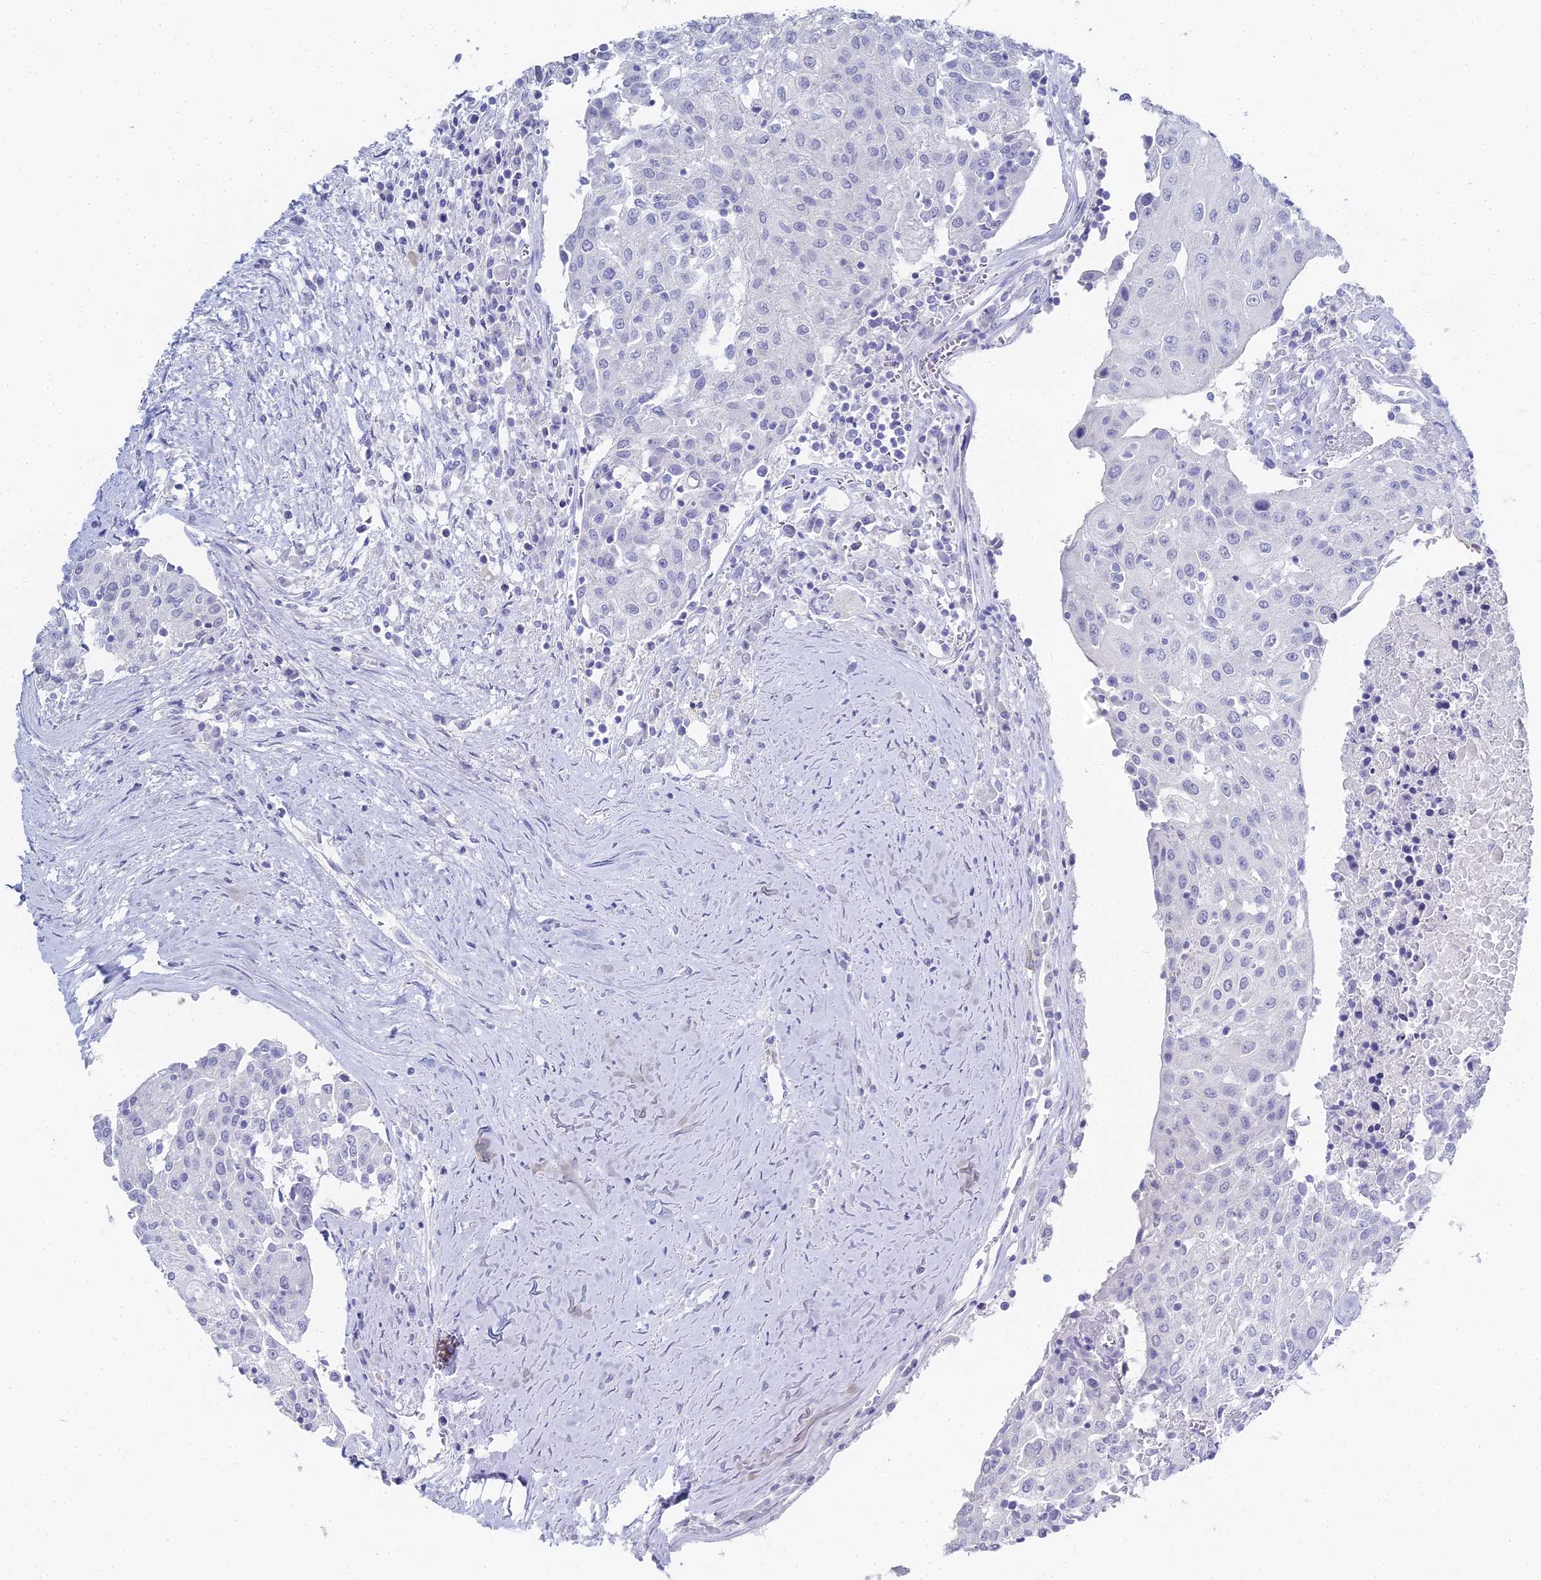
{"staining": {"intensity": "negative", "quantity": "none", "location": "none"}, "tissue": "urothelial cancer", "cell_type": "Tumor cells", "image_type": "cancer", "snomed": [{"axis": "morphology", "description": "Urothelial carcinoma, High grade"}, {"axis": "topography", "description": "Urinary bladder"}], "caption": "Immunohistochemistry photomicrograph of neoplastic tissue: urothelial cancer stained with DAB (3,3'-diaminobenzidine) reveals no significant protein positivity in tumor cells. (Immunohistochemistry, brightfield microscopy, high magnification).", "gene": "ALPP", "patient": {"sex": "female", "age": 85}}